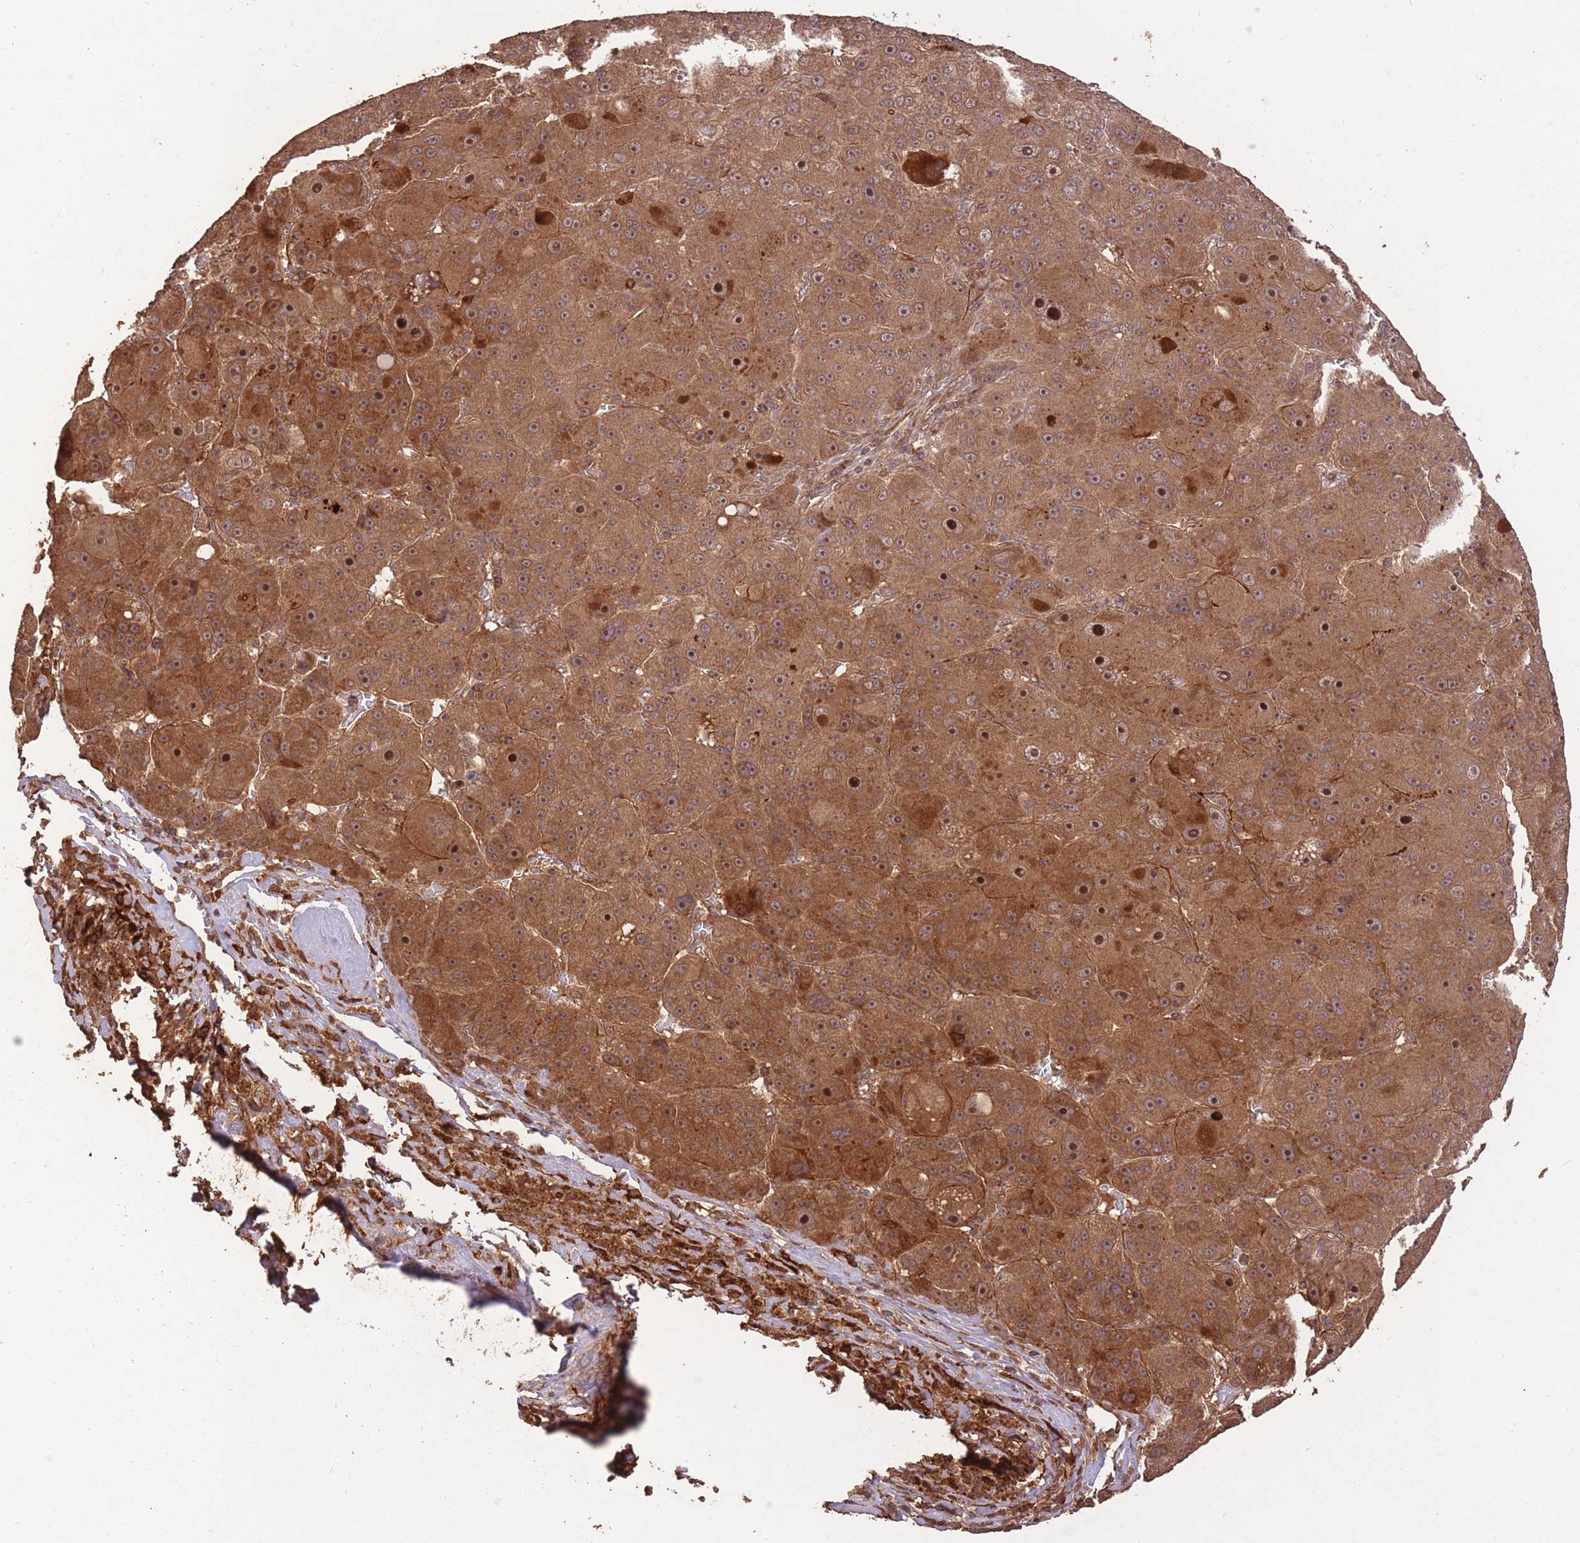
{"staining": {"intensity": "strong", "quantity": ">75%", "location": "cytoplasmic/membranous,nuclear"}, "tissue": "liver cancer", "cell_type": "Tumor cells", "image_type": "cancer", "snomed": [{"axis": "morphology", "description": "Carcinoma, Hepatocellular, NOS"}, {"axis": "topography", "description": "Liver"}], "caption": "An IHC histopathology image of tumor tissue is shown. Protein staining in brown highlights strong cytoplasmic/membranous and nuclear positivity in hepatocellular carcinoma (liver) within tumor cells.", "gene": "ERBB3", "patient": {"sex": "male", "age": 76}}